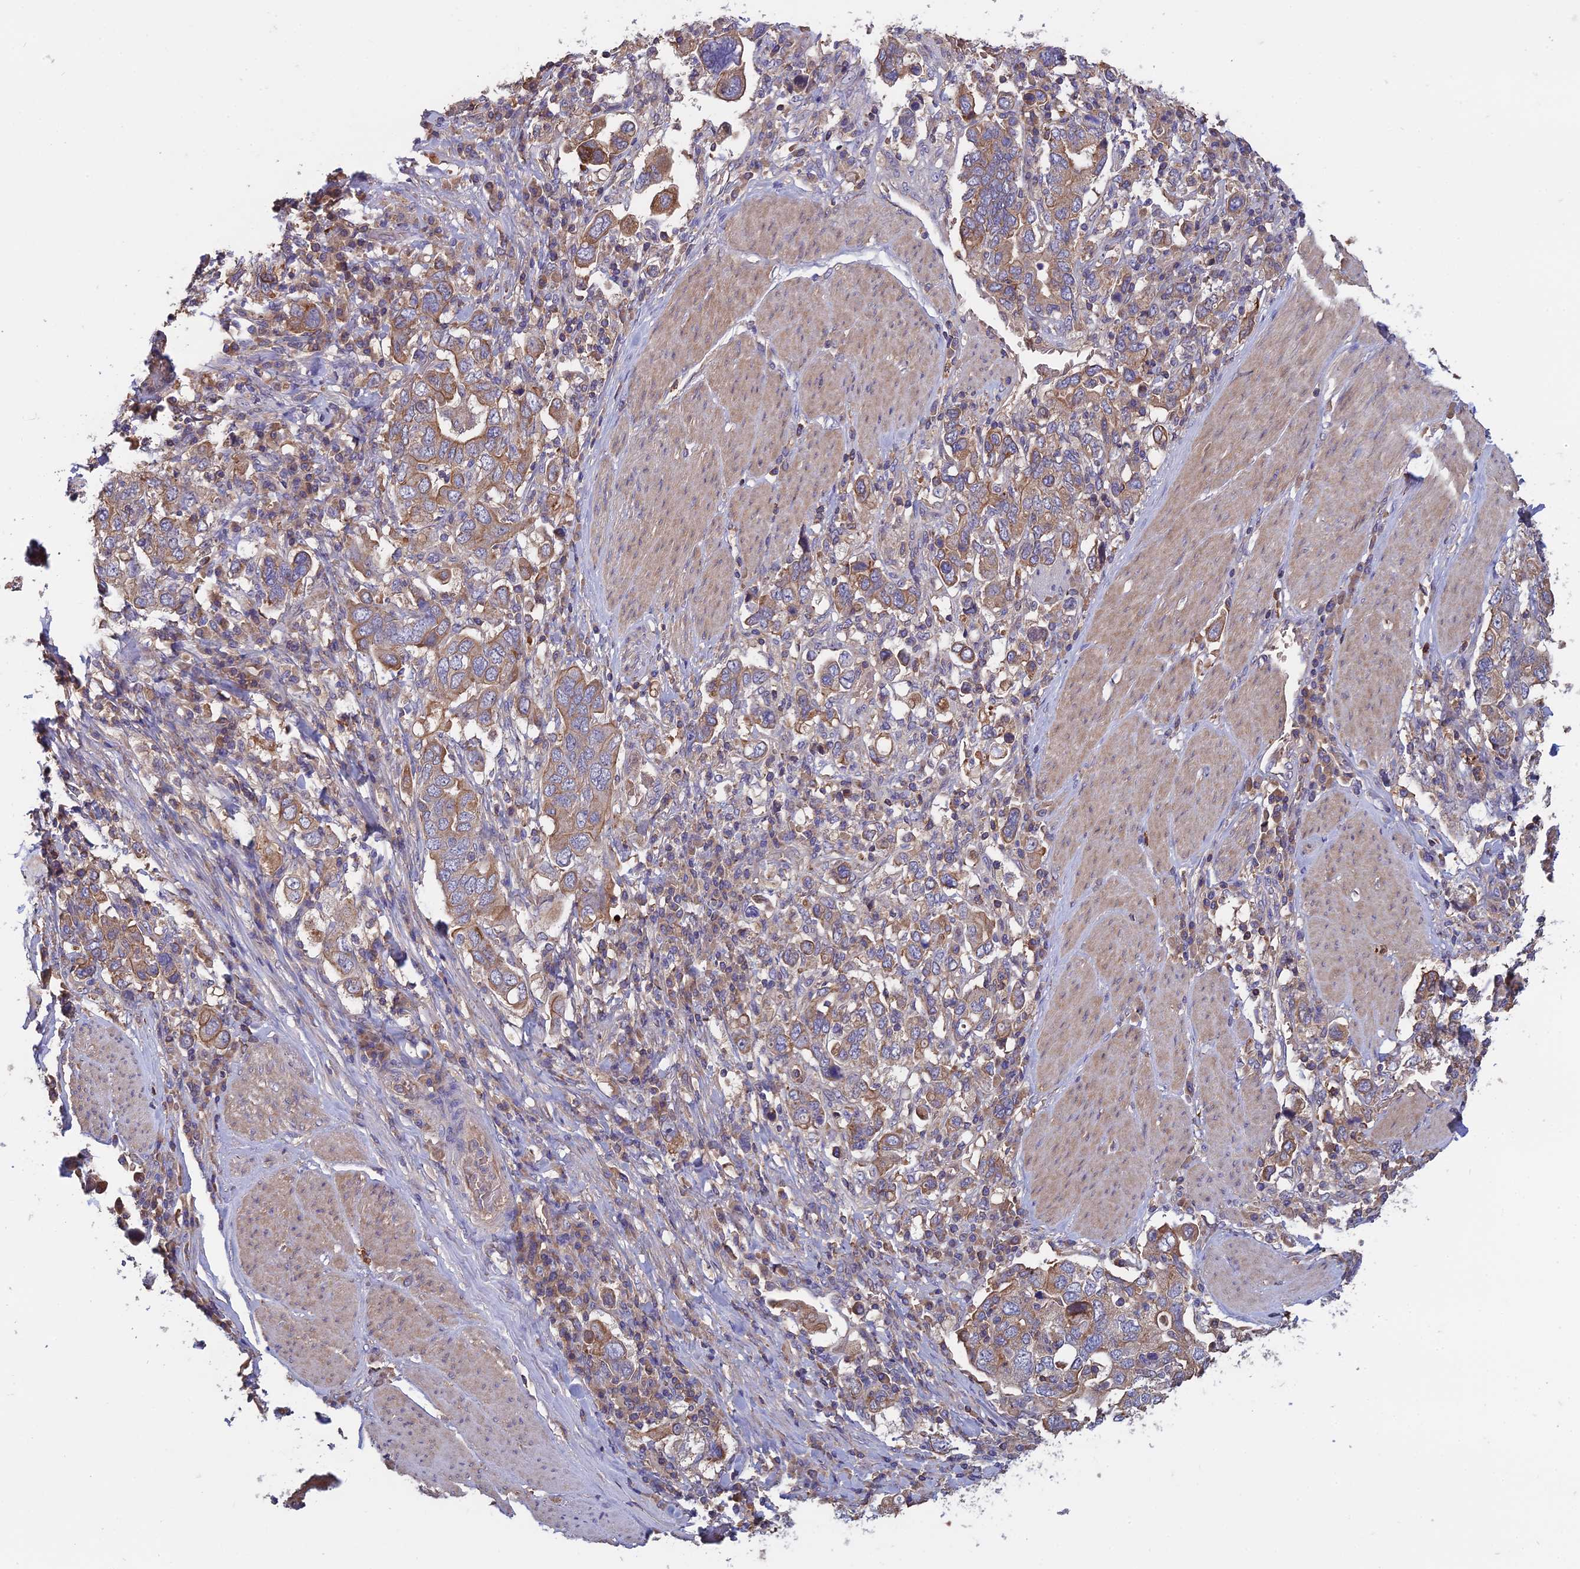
{"staining": {"intensity": "moderate", "quantity": "<25%", "location": "cytoplasmic/membranous"}, "tissue": "stomach cancer", "cell_type": "Tumor cells", "image_type": "cancer", "snomed": [{"axis": "morphology", "description": "Adenocarcinoma, NOS"}, {"axis": "topography", "description": "Stomach, upper"}], "caption": "Approximately <25% of tumor cells in human stomach cancer exhibit moderate cytoplasmic/membranous protein expression as visualized by brown immunohistochemical staining.", "gene": "GALR2", "patient": {"sex": "male", "age": 62}}